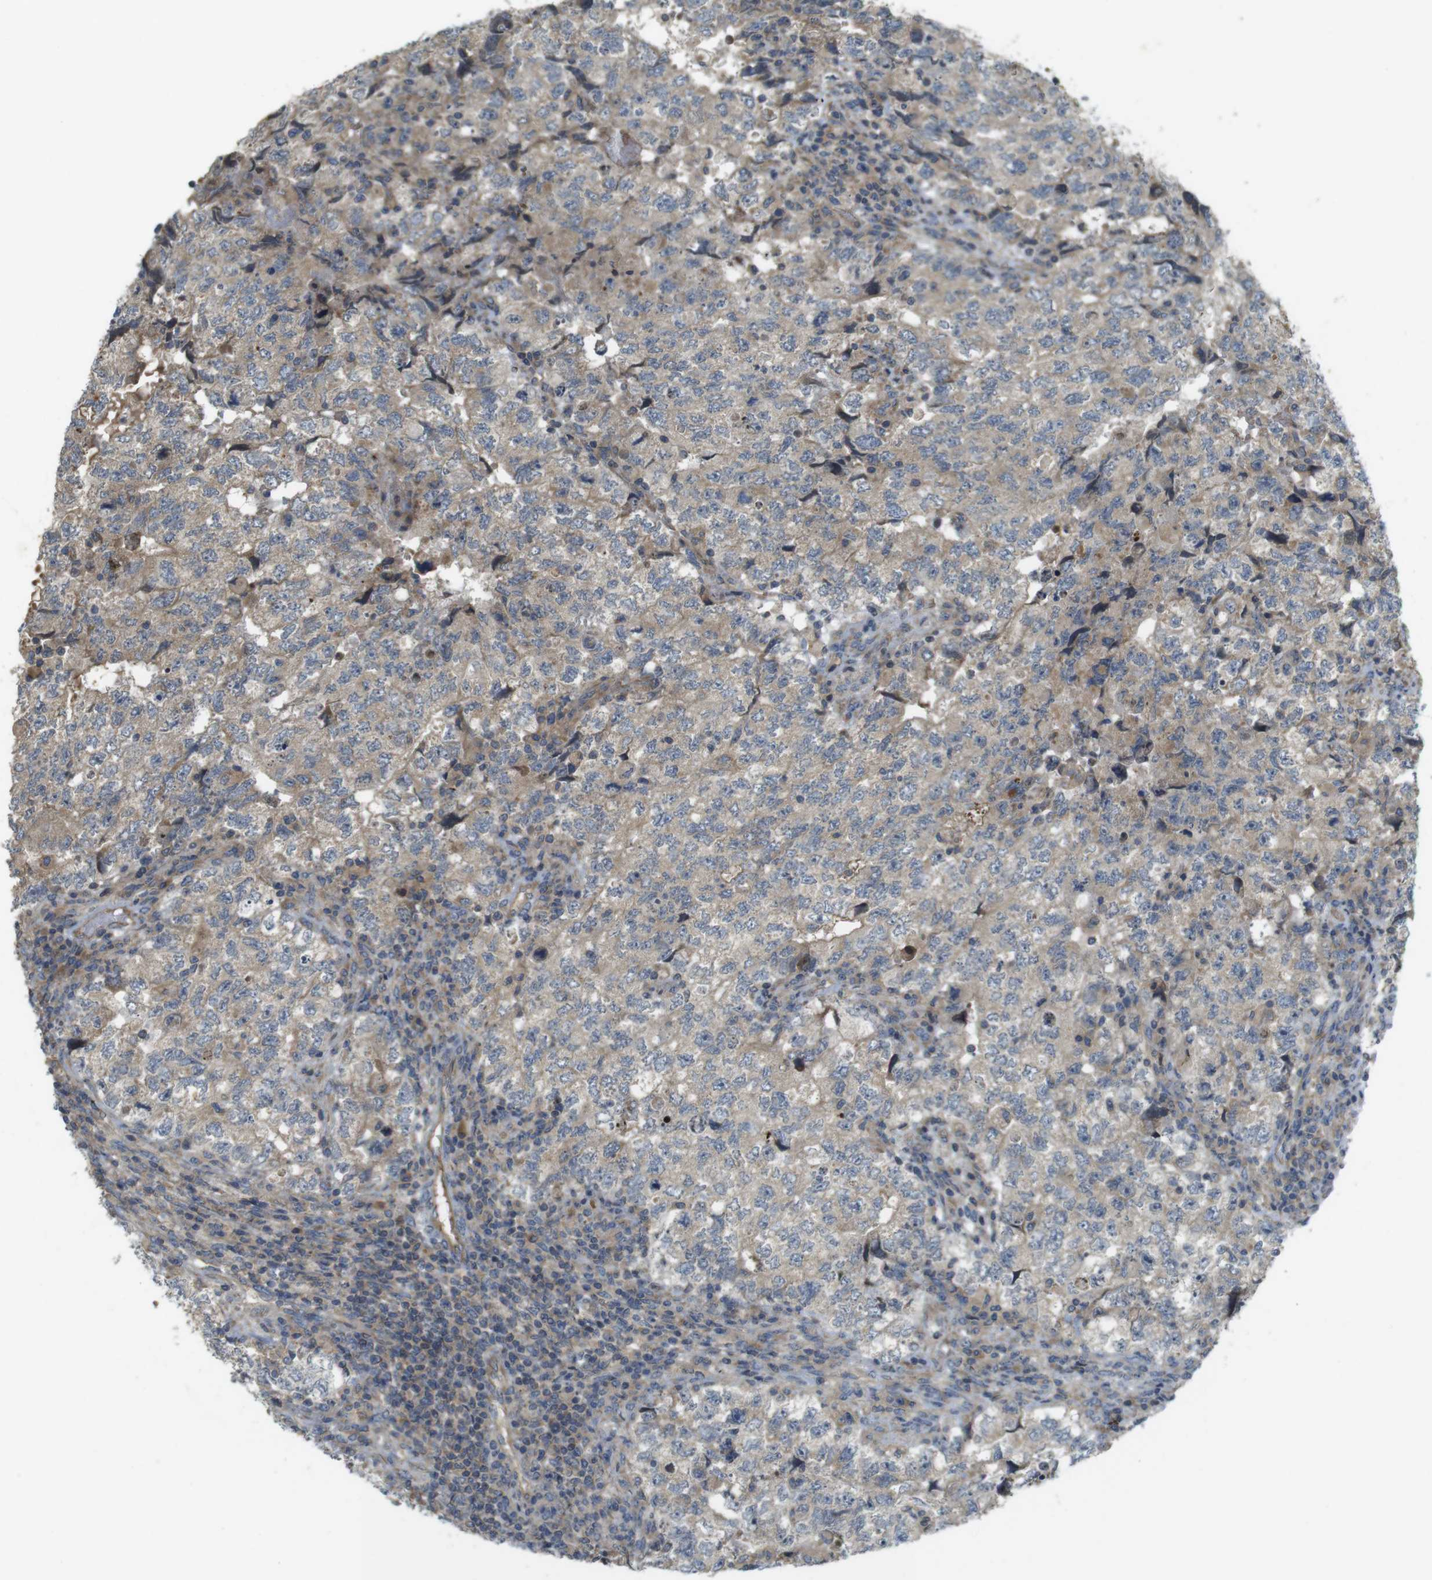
{"staining": {"intensity": "weak", "quantity": ">75%", "location": "cytoplasmic/membranous"}, "tissue": "testis cancer", "cell_type": "Tumor cells", "image_type": "cancer", "snomed": [{"axis": "morphology", "description": "Carcinoma, Embryonal, NOS"}, {"axis": "topography", "description": "Testis"}], "caption": "Embryonal carcinoma (testis) stained for a protein displays weak cytoplasmic/membranous positivity in tumor cells. (DAB (3,3'-diaminobenzidine) IHC with brightfield microscopy, high magnification).", "gene": "CLTC", "patient": {"sex": "male", "age": 36}}